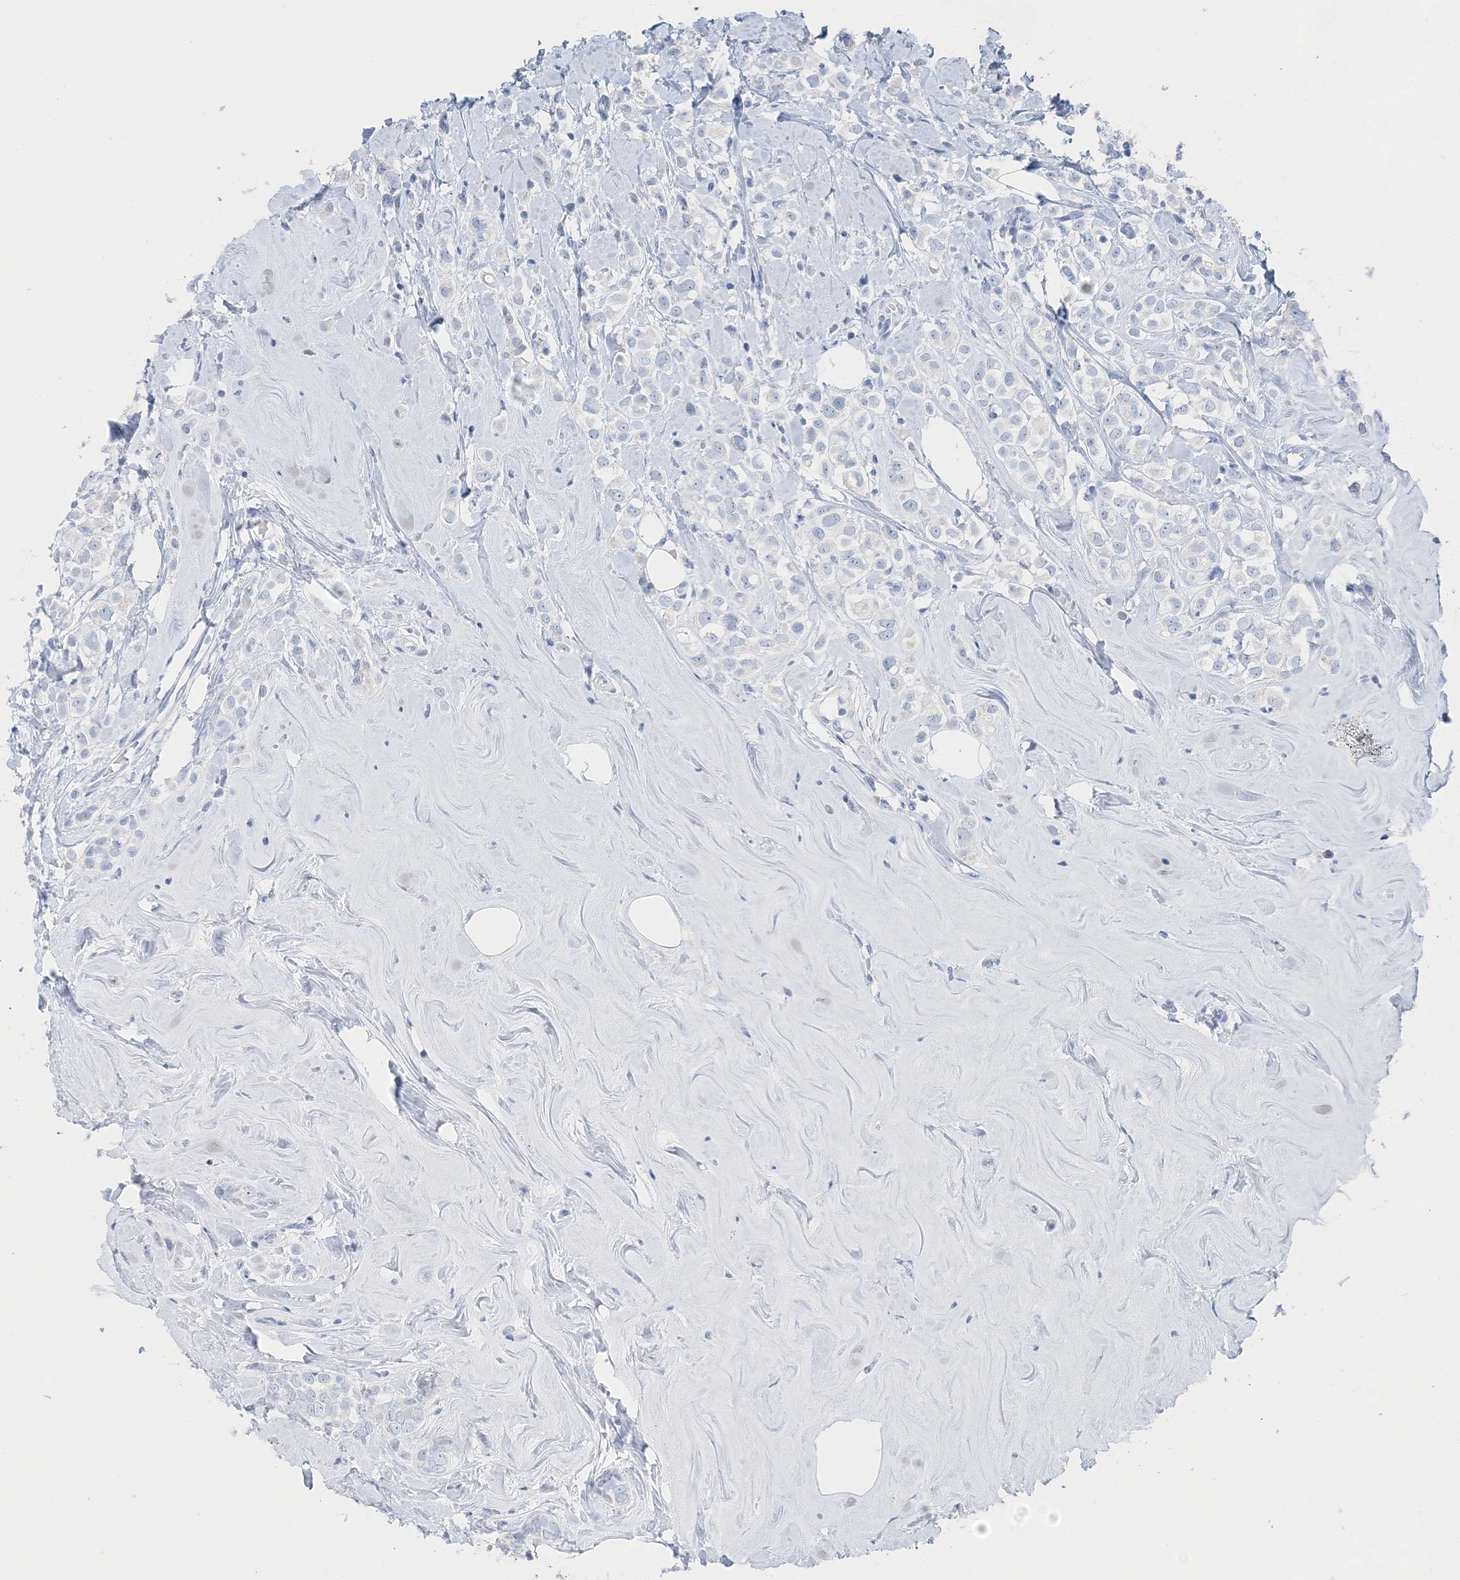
{"staining": {"intensity": "negative", "quantity": "none", "location": "none"}, "tissue": "breast cancer", "cell_type": "Tumor cells", "image_type": "cancer", "snomed": [{"axis": "morphology", "description": "Lobular carcinoma"}, {"axis": "topography", "description": "Breast"}], "caption": "The immunohistochemistry micrograph has no significant staining in tumor cells of breast cancer tissue.", "gene": "TSPYL6", "patient": {"sex": "female", "age": 47}}